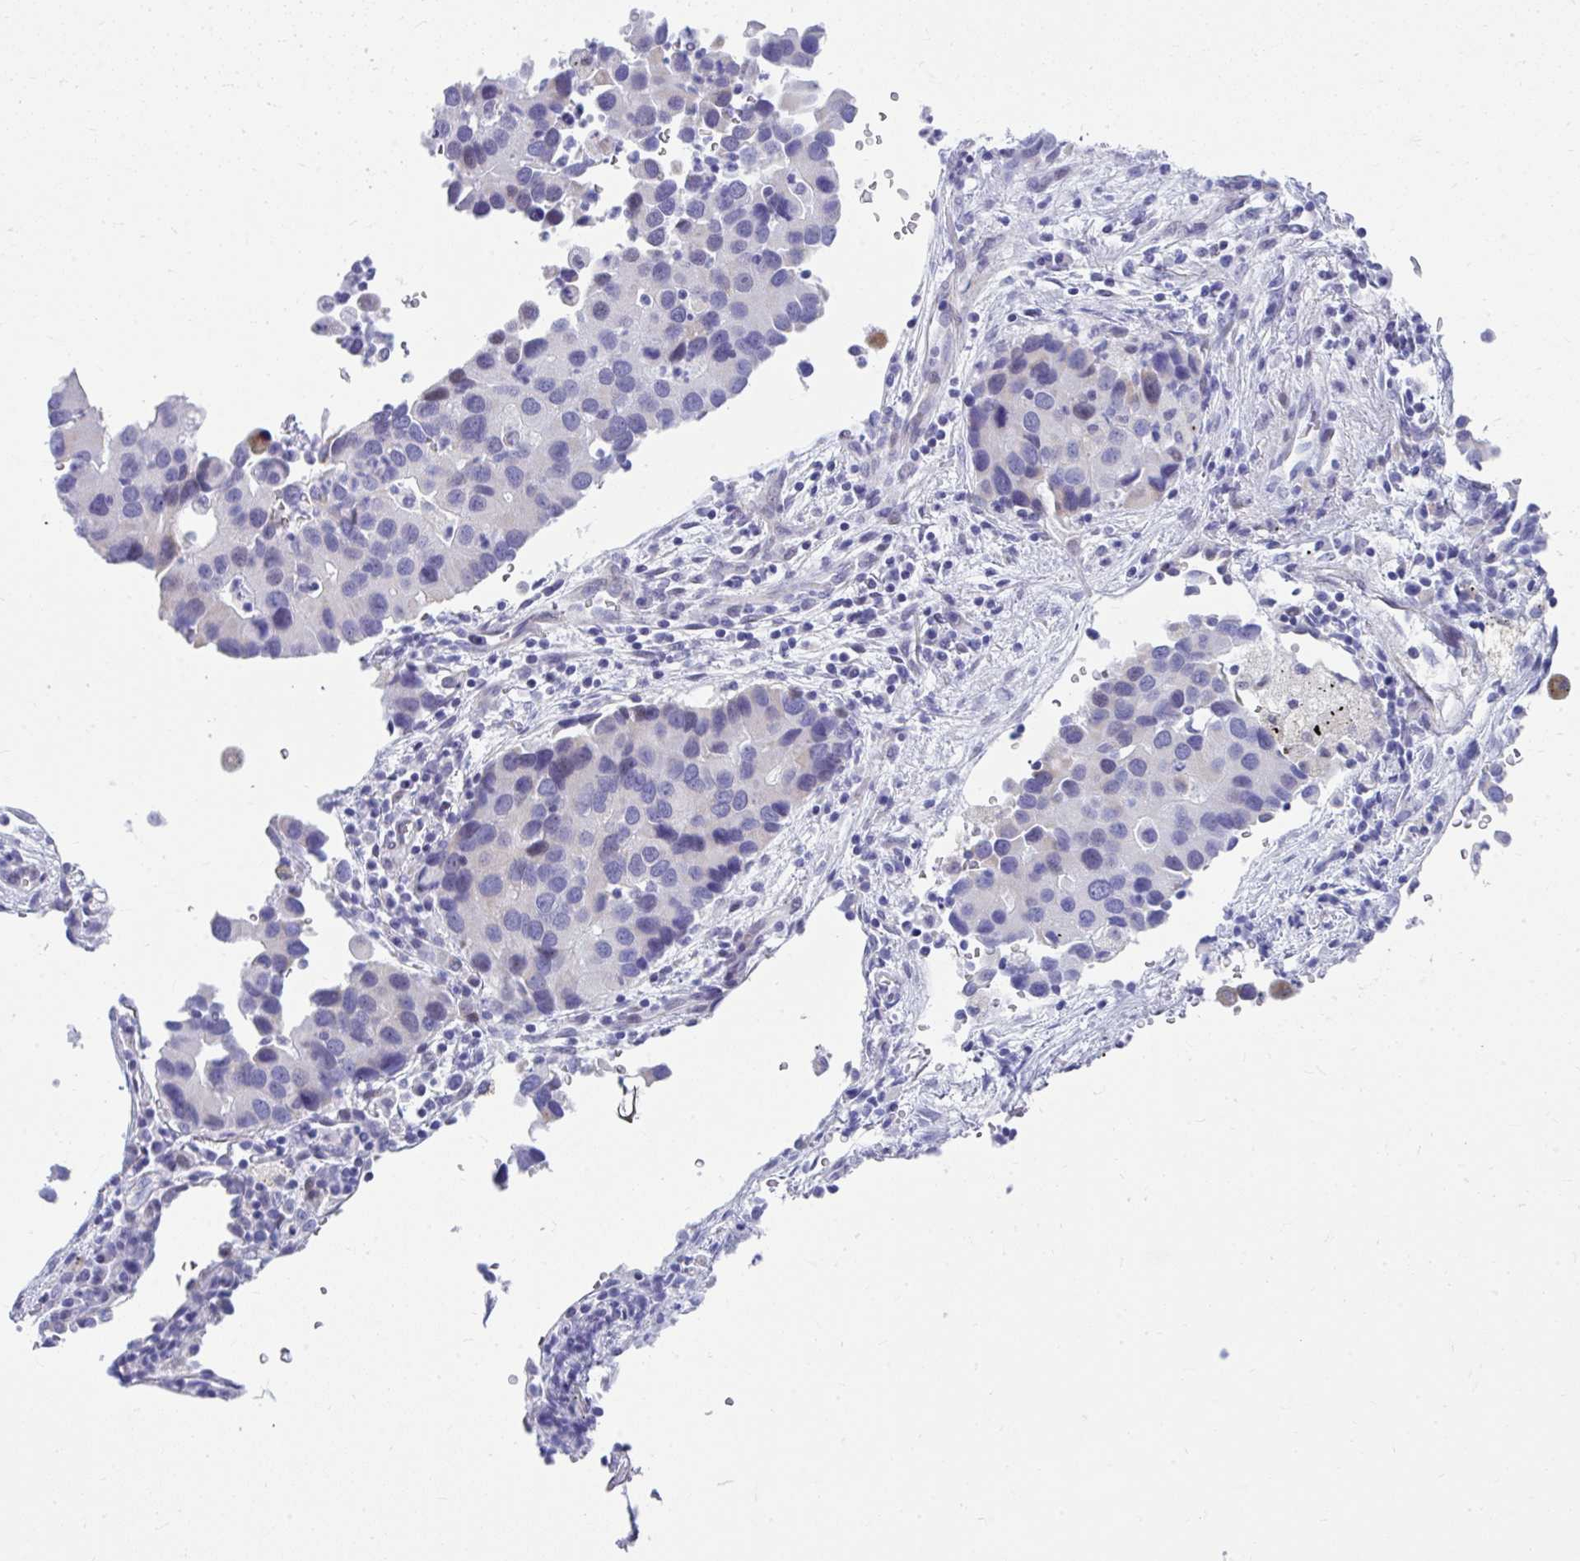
{"staining": {"intensity": "negative", "quantity": "none", "location": "none"}, "tissue": "lung cancer", "cell_type": "Tumor cells", "image_type": "cancer", "snomed": [{"axis": "morphology", "description": "Aneuploidy"}, {"axis": "morphology", "description": "Adenocarcinoma, NOS"}, {"axis": "topography", "description": "Lymph node"}, {"axis": "topography", "description": "Lung"}], "caption": "Micrograph shows no protein expression in tumor cells of lung cancer (adenocarcinoma) tissue.", "gene": "ISL1", "patient": {"sex": "female", "age": 74}}